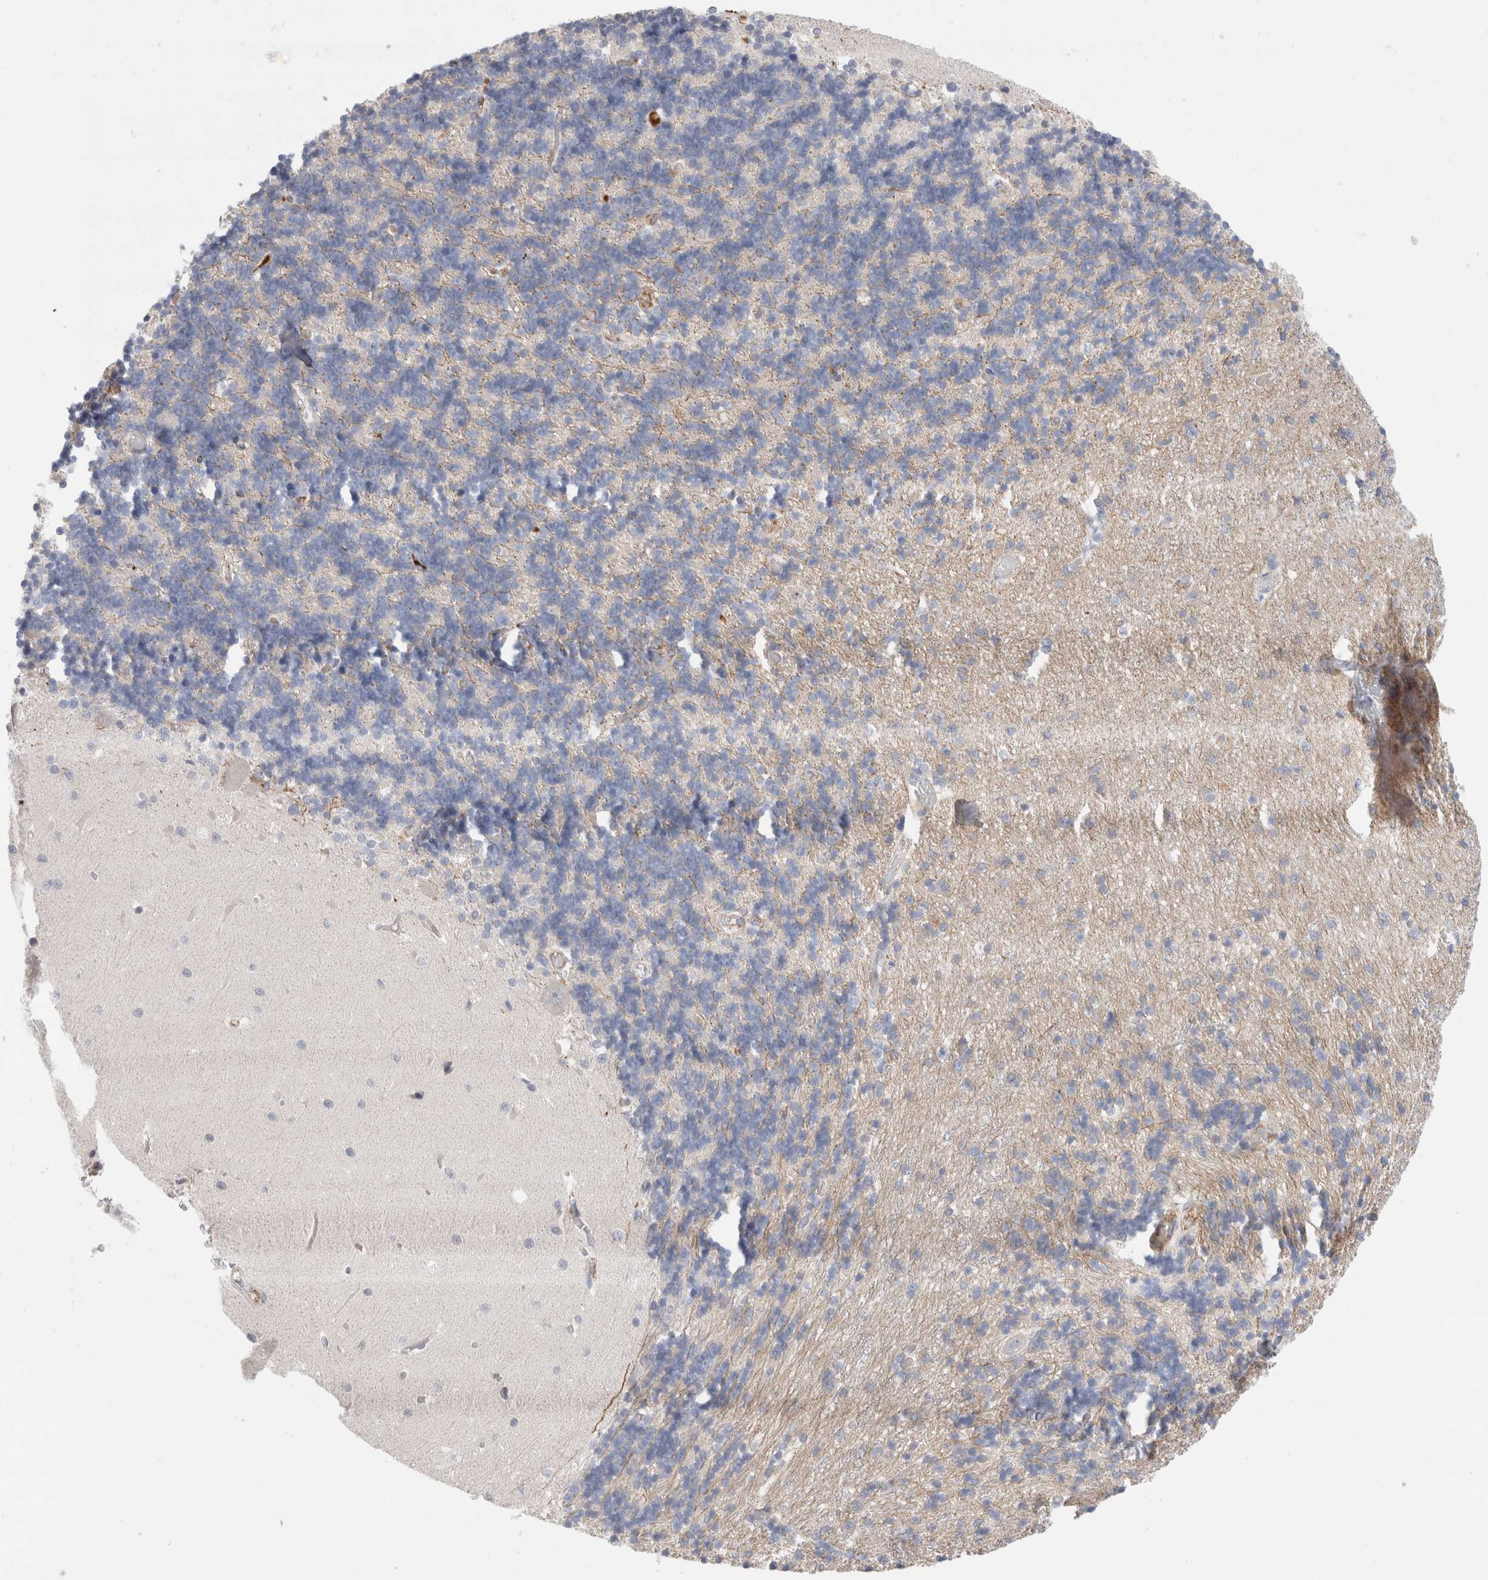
{"staining": {"intensity": "negative", "quantity": "none", "location": "none"}, "tissue": "cerebellum", "cell_type": "Cells in granular layer", "image_type": "normal", "snomed": [{"axis": "morphology", "description": "Normal tissue, NOS"}, {"axis": "topography", "description": "Cerebellum"}], "caption": "Immunohistochemistry (IHC) image of normal cerebellum: human cerebellum stained with DAB shows no significant protein positivity in cells in granular layer.", "gene": "ECHDC2", "patient": {"sex": "male", "age": 37}}